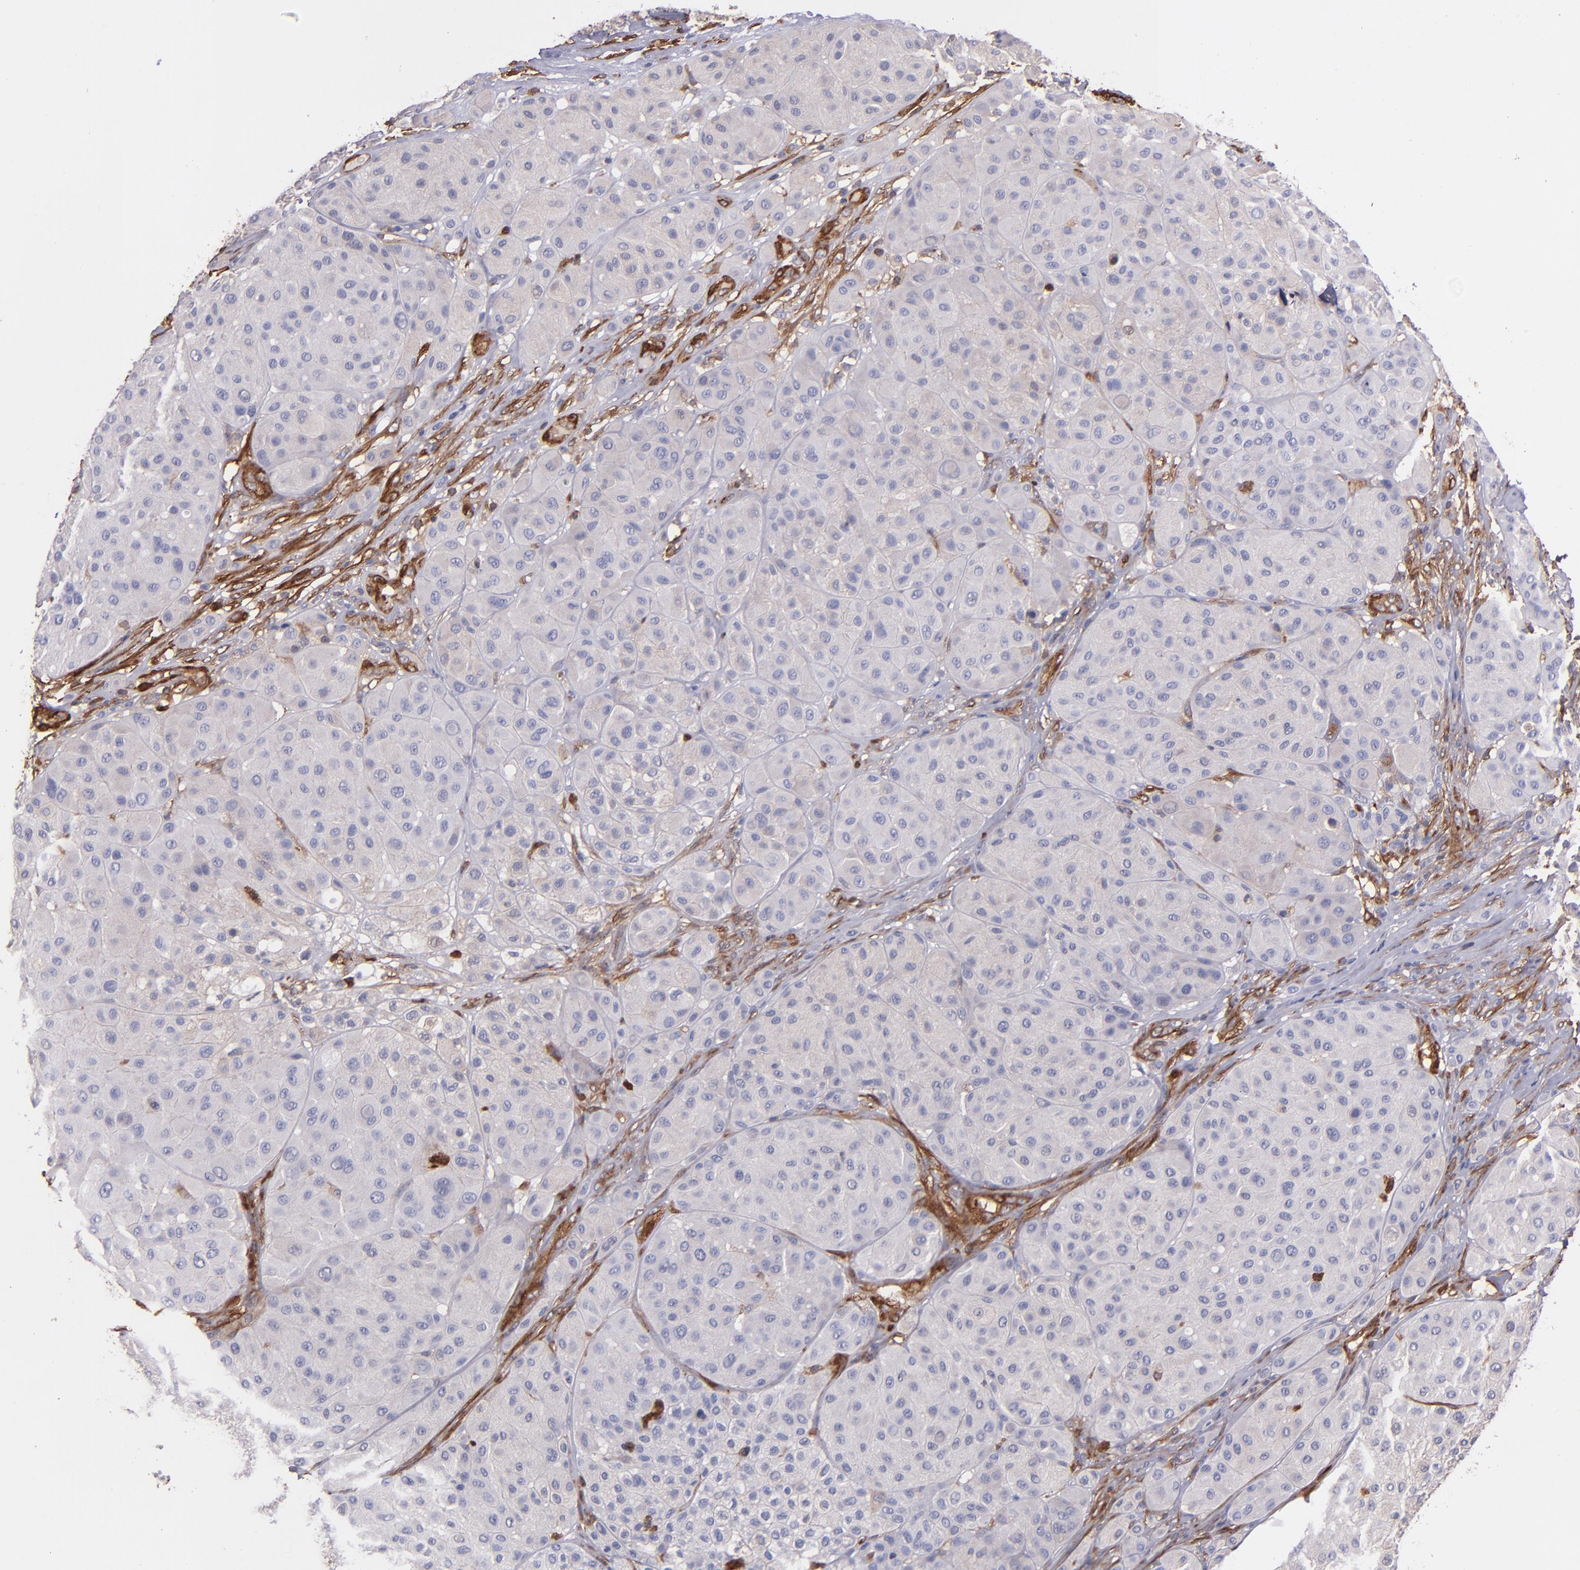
{"staining": {"intensity": "weak", "quantity": "<25%", "location": "cytoplasmic/membranous"}, "tissue": "melanoma", "cell_type": "Tumor cells", "image_type": "cancer", "snomed": [{"axis": "morphology", "description": "Normal tissue, NOS"}, {"axis": "morphology", "description": "Malignant melanoma, Metastatic site"}, {"axis": "topography", "description": "Skin"}], "caption": "An immunohistochemistry micrograph of melanoma is shown. There is no staining in tumor cells of melanoma.", "gene": "VCL", "patient": {"sex": "male", "age": 41}}